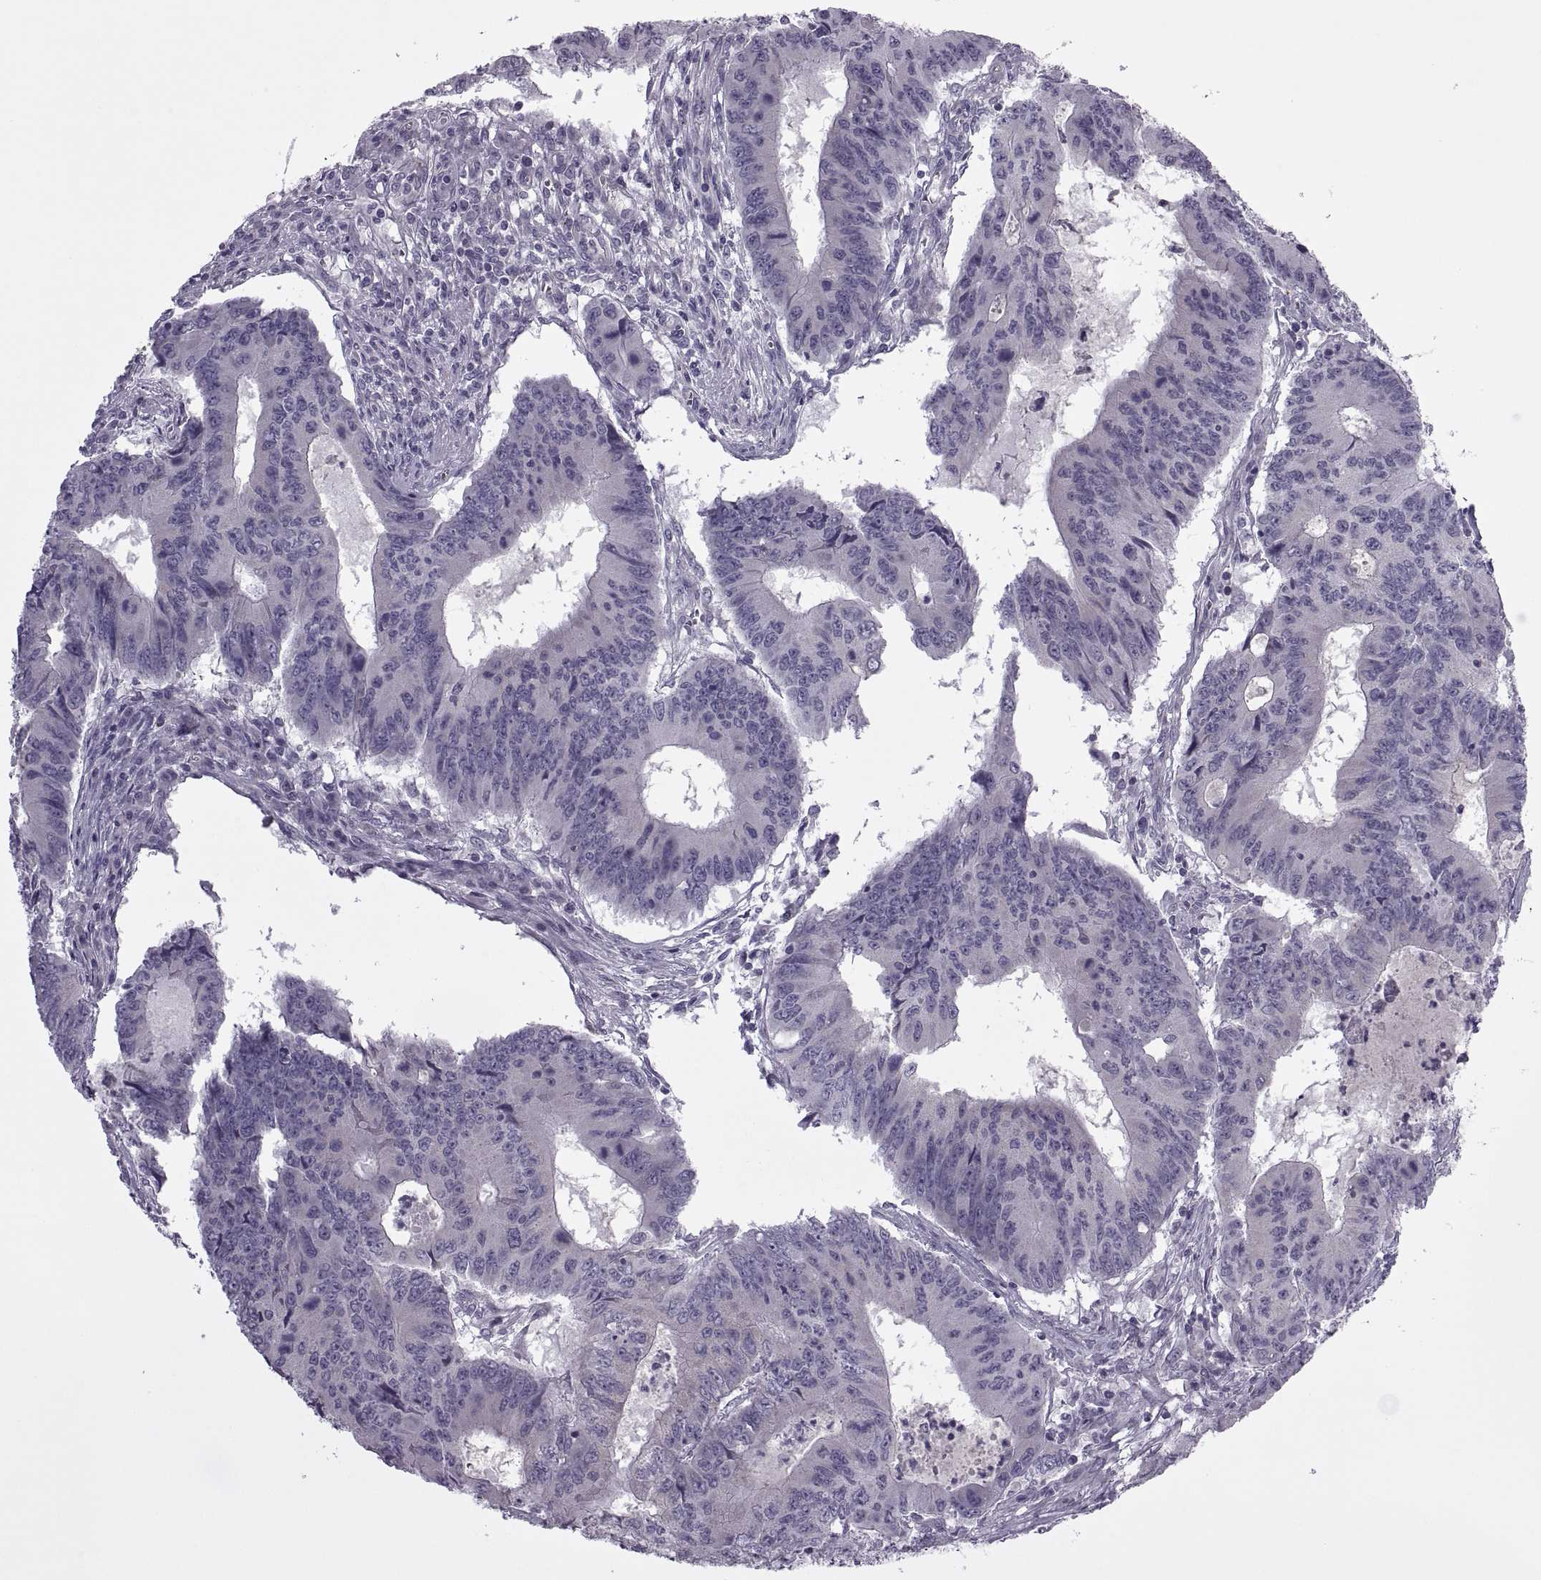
{"staining": {"intensity": "negative", "quantity": "none", "location": "none"}, "tissue": "colorectal cancer", "cell_type": "Tumor cells", "image_type": "cancer", "snomed": [{"axis": "morphology", "description": "Adenocarcinoma, NOS"}, {"axis": "topography", "description": "Colon"}], "caption": "A high-resolution micrograph shows immunohistochemistry (IHC) staining of colorectal cancer, which exhibits no significant expression in tumor cells.", "gene": "RIPK4", "patient": {"sex": "male", "age": 53}}